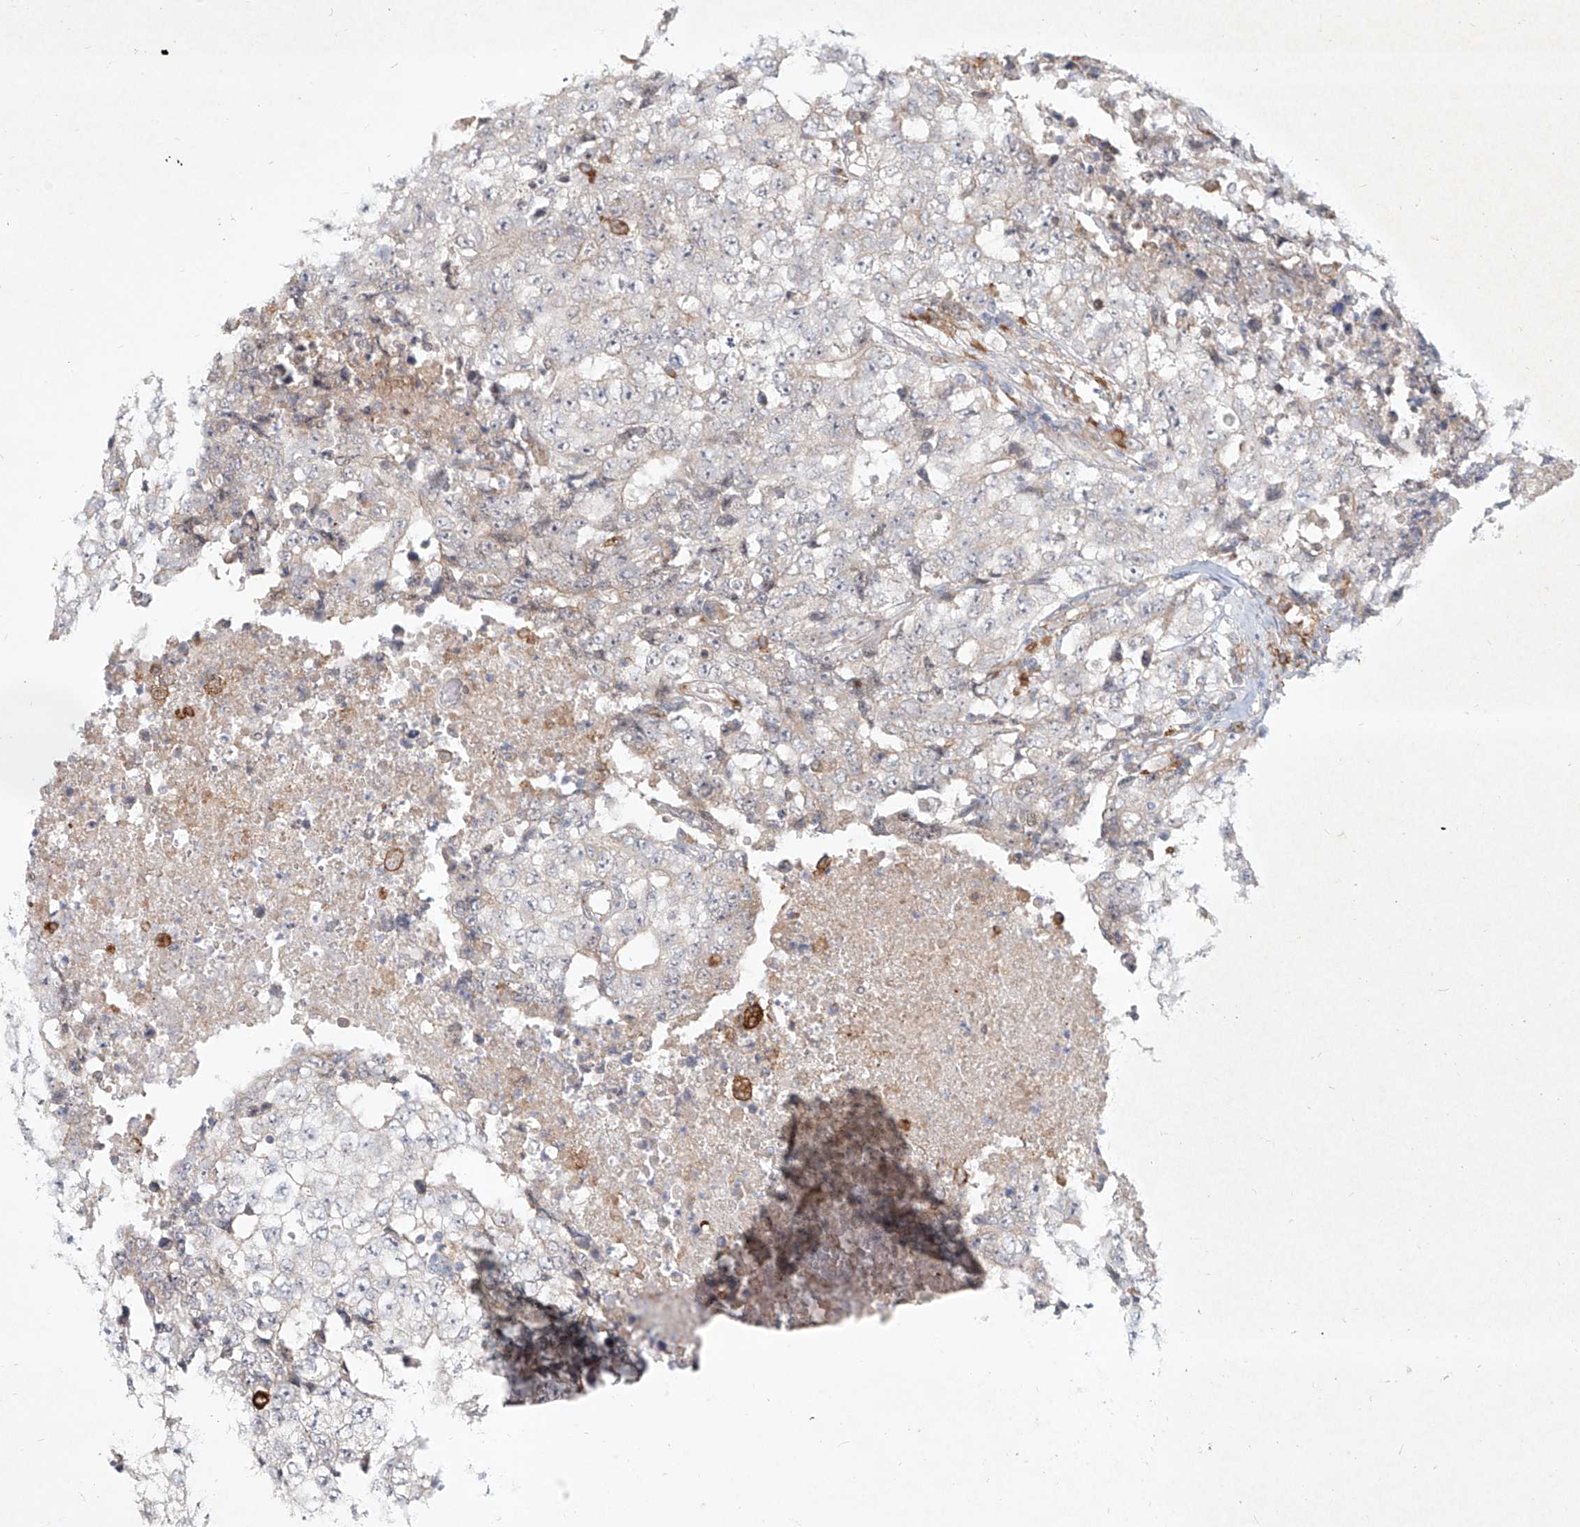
{"staining": {"intensity": "negative", "quantity": "none", "location": "none"}, "tissue": "testis cancer", "cell_type": "Tumor cells", "image_type": "cancer", "snomed": [{"axis": "morphology", "description": "Necrosis, NOS"}, {"axis": "morphology", "description": "Carcinoma, Embryonal, NOS"}, {"axis": "topography", "description": "Testis"}], "caption": "Image shows no significant protein expression in tumor cells of testis cancer.", "gene": "CD209", "patient": {"sex": "male", "age": 19}}